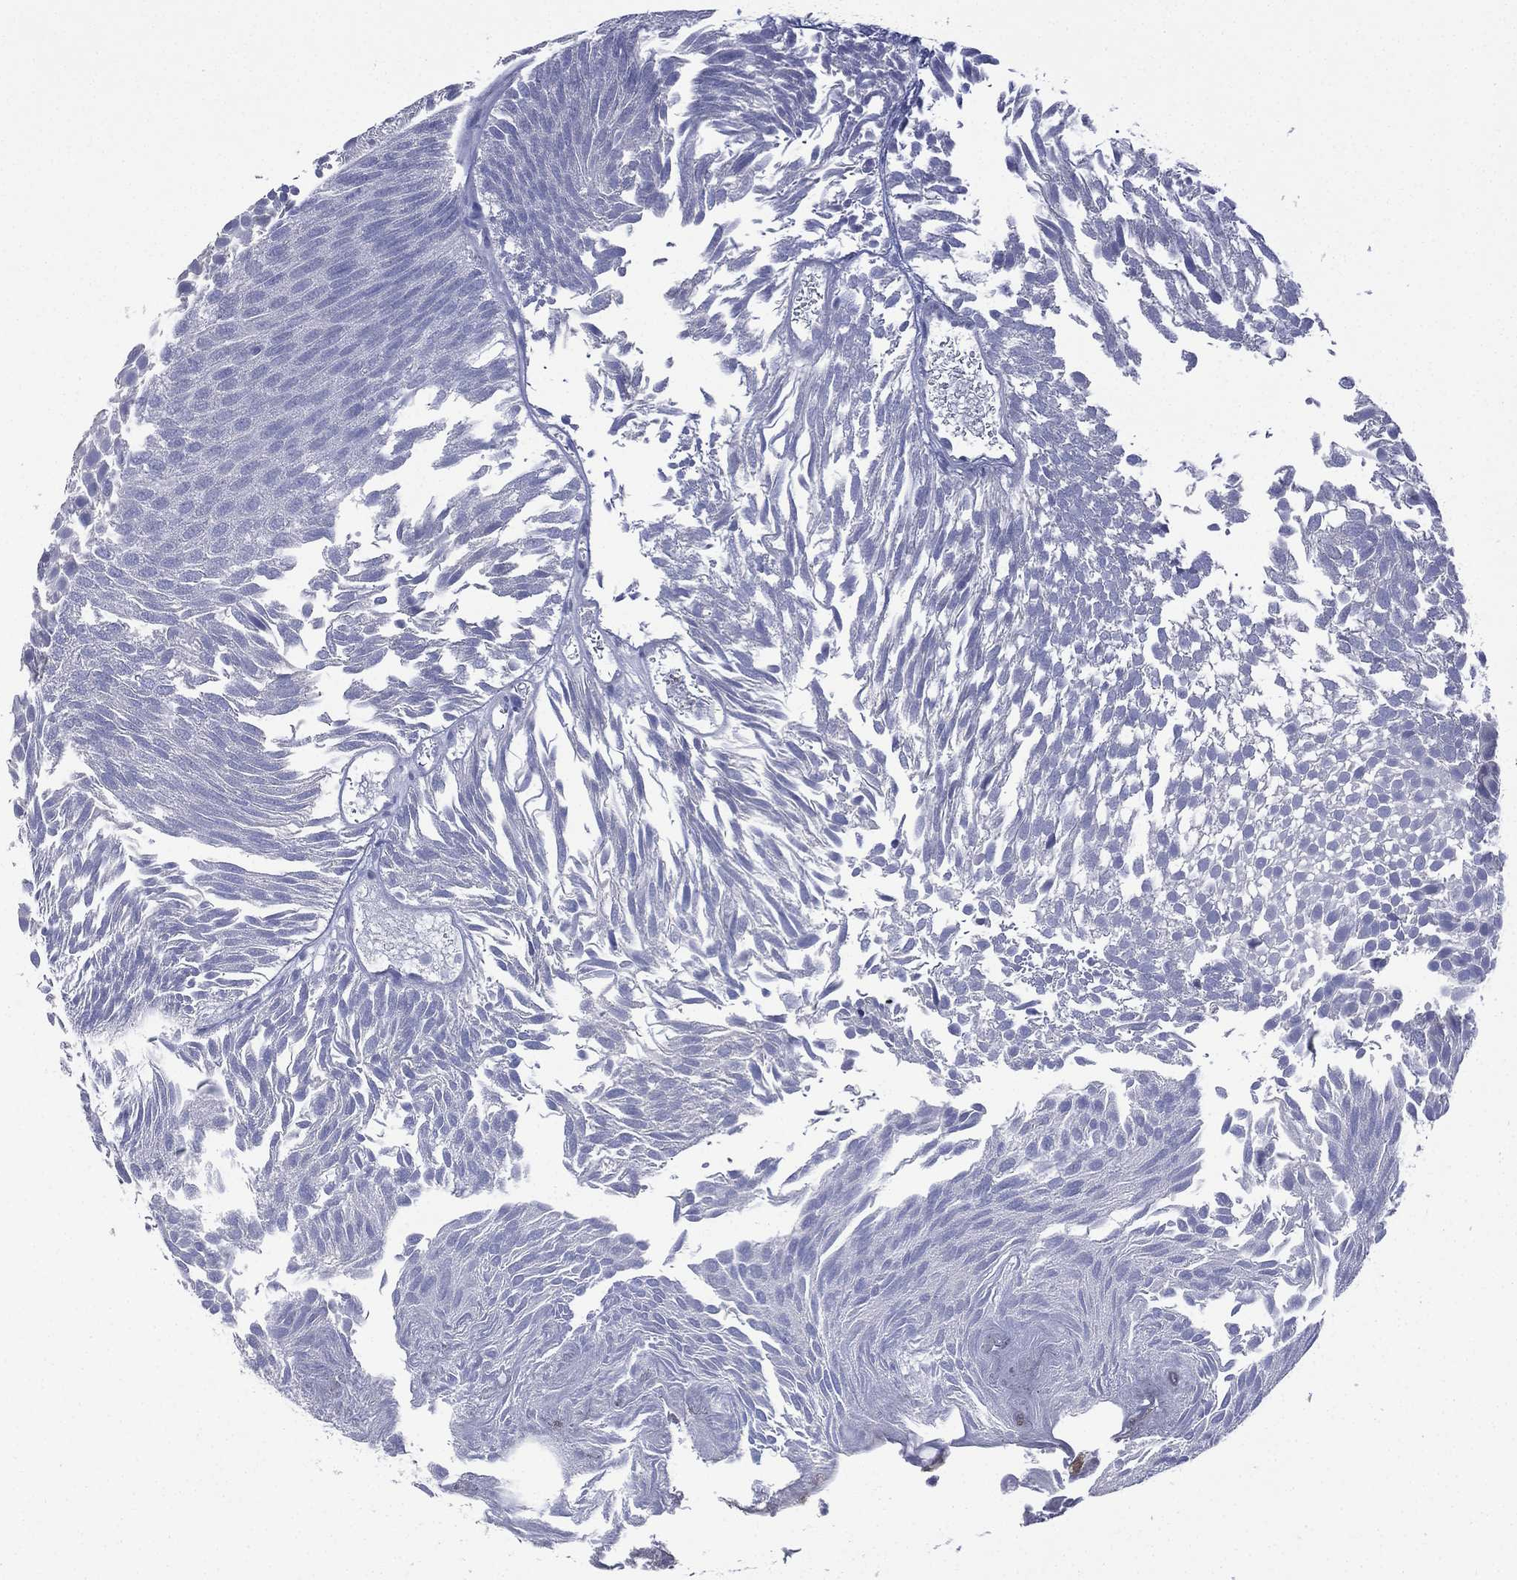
{"staining": {"intensity": "negative", "quantity": "none", "location": "none"}, "tissue": "urothelial cancer", "cell_type": "Tumor cells", "image_type": "cancer", "snomed": [{"axis": "morphology", "description": "Urothelial carcinoma, Low grade"}, {"axis": "topography", "description": "Urinary bladder"}], "caption": "Image shows no significant protein expression in tumor cells of urothelial carcinoma (low-grade). (IHC, brightfield microscopy, high magnification).", "gene": "CES2", "patient": {"sex": "male", "age": 52}}